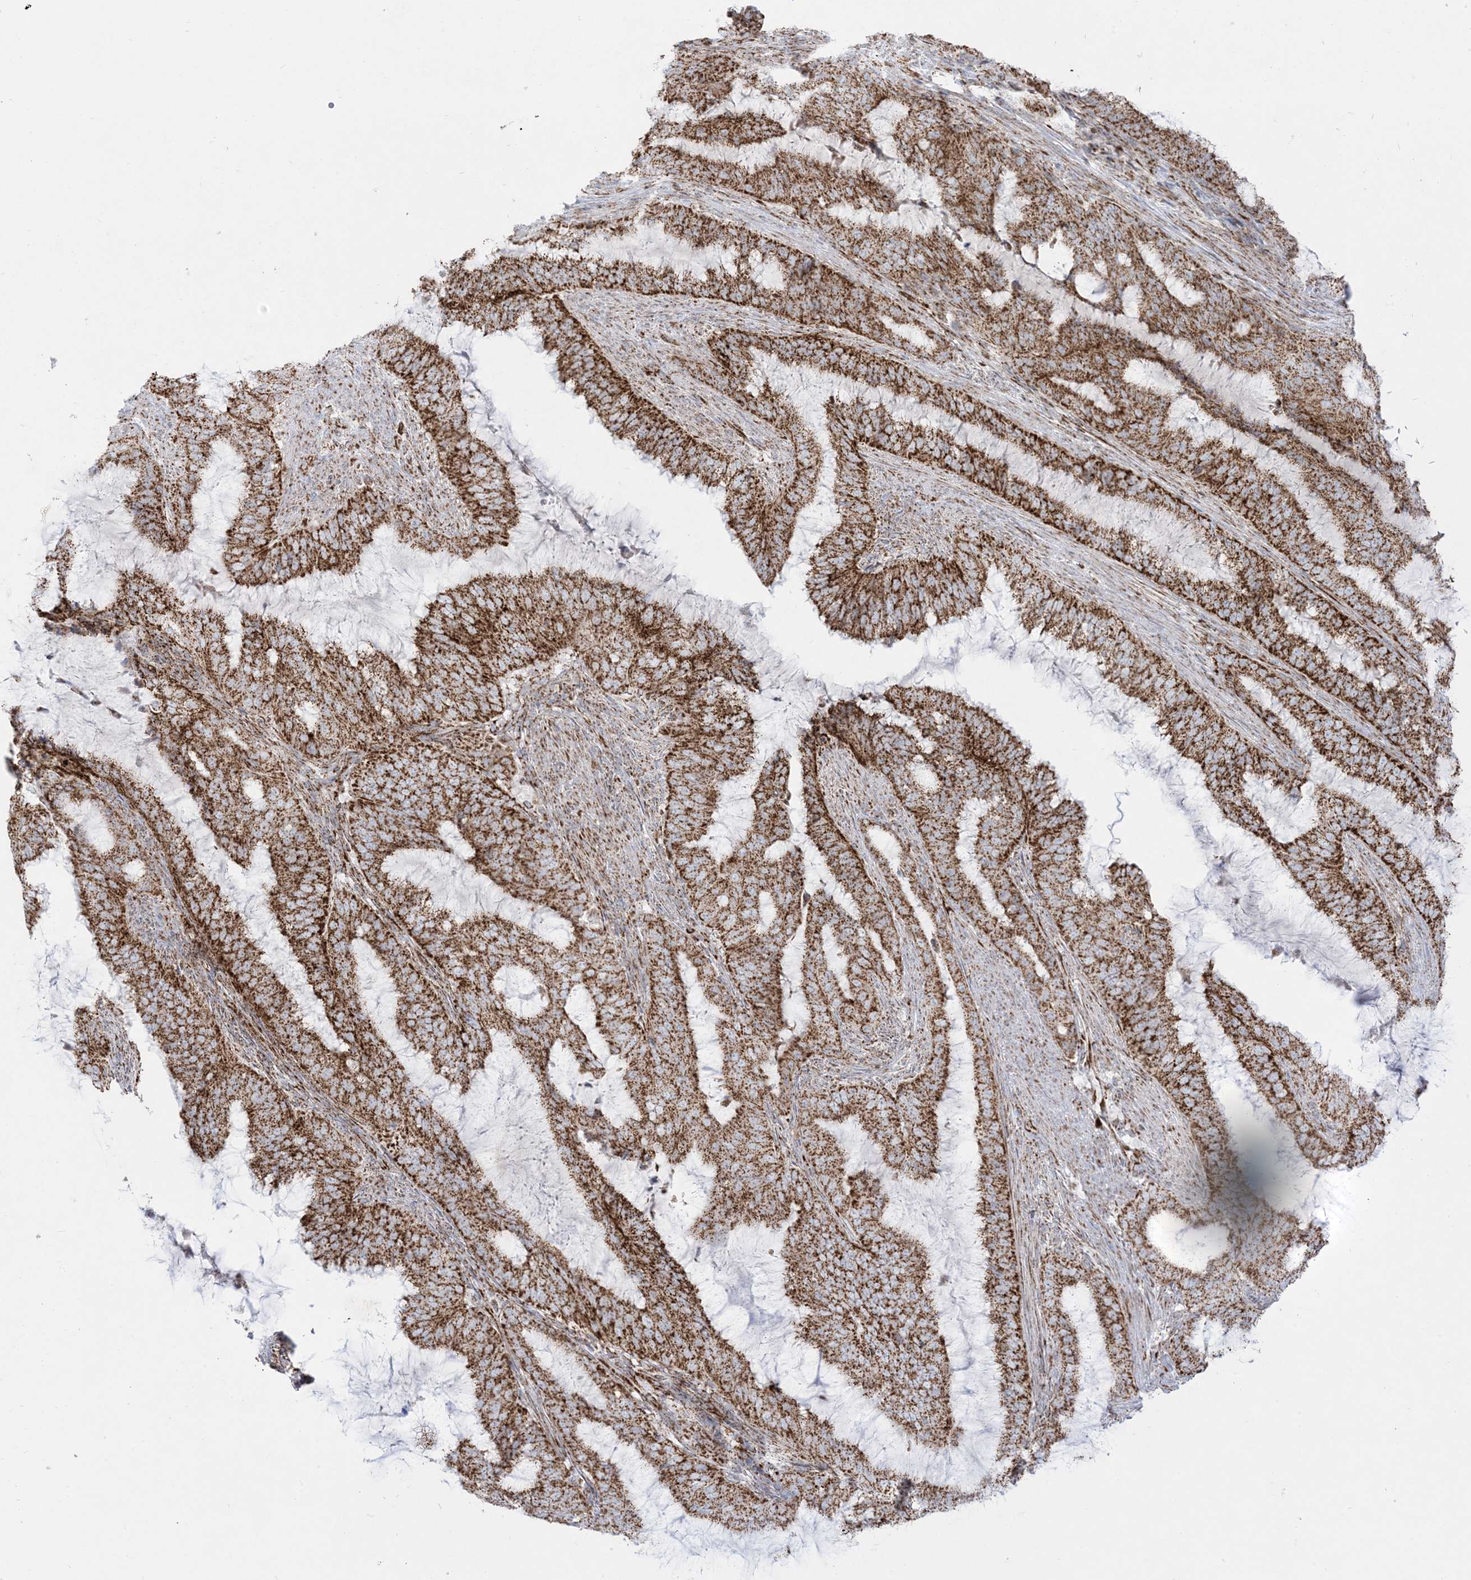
{"staining": {"intensity": "strong", "quantity": ">75%", "location": "cytoplasmic/membranous"}, "tissue": "endometrial cancer", "cell_type": "Tumor cells", "image_type": "cancer", "snomed": [{"axis": "morphology", "description": "Adenocarcinoma, NOS"}, {"axis": "topography", "description": "Endometrium"}], "caption": "Tumor cells reveal strong cytoplasmic/membranous expression in about >75% of cells in endometrial cancer (adenocarcinoma).", "gene": "MRPS36", "patient": {"sex": "female", "age": 51}}